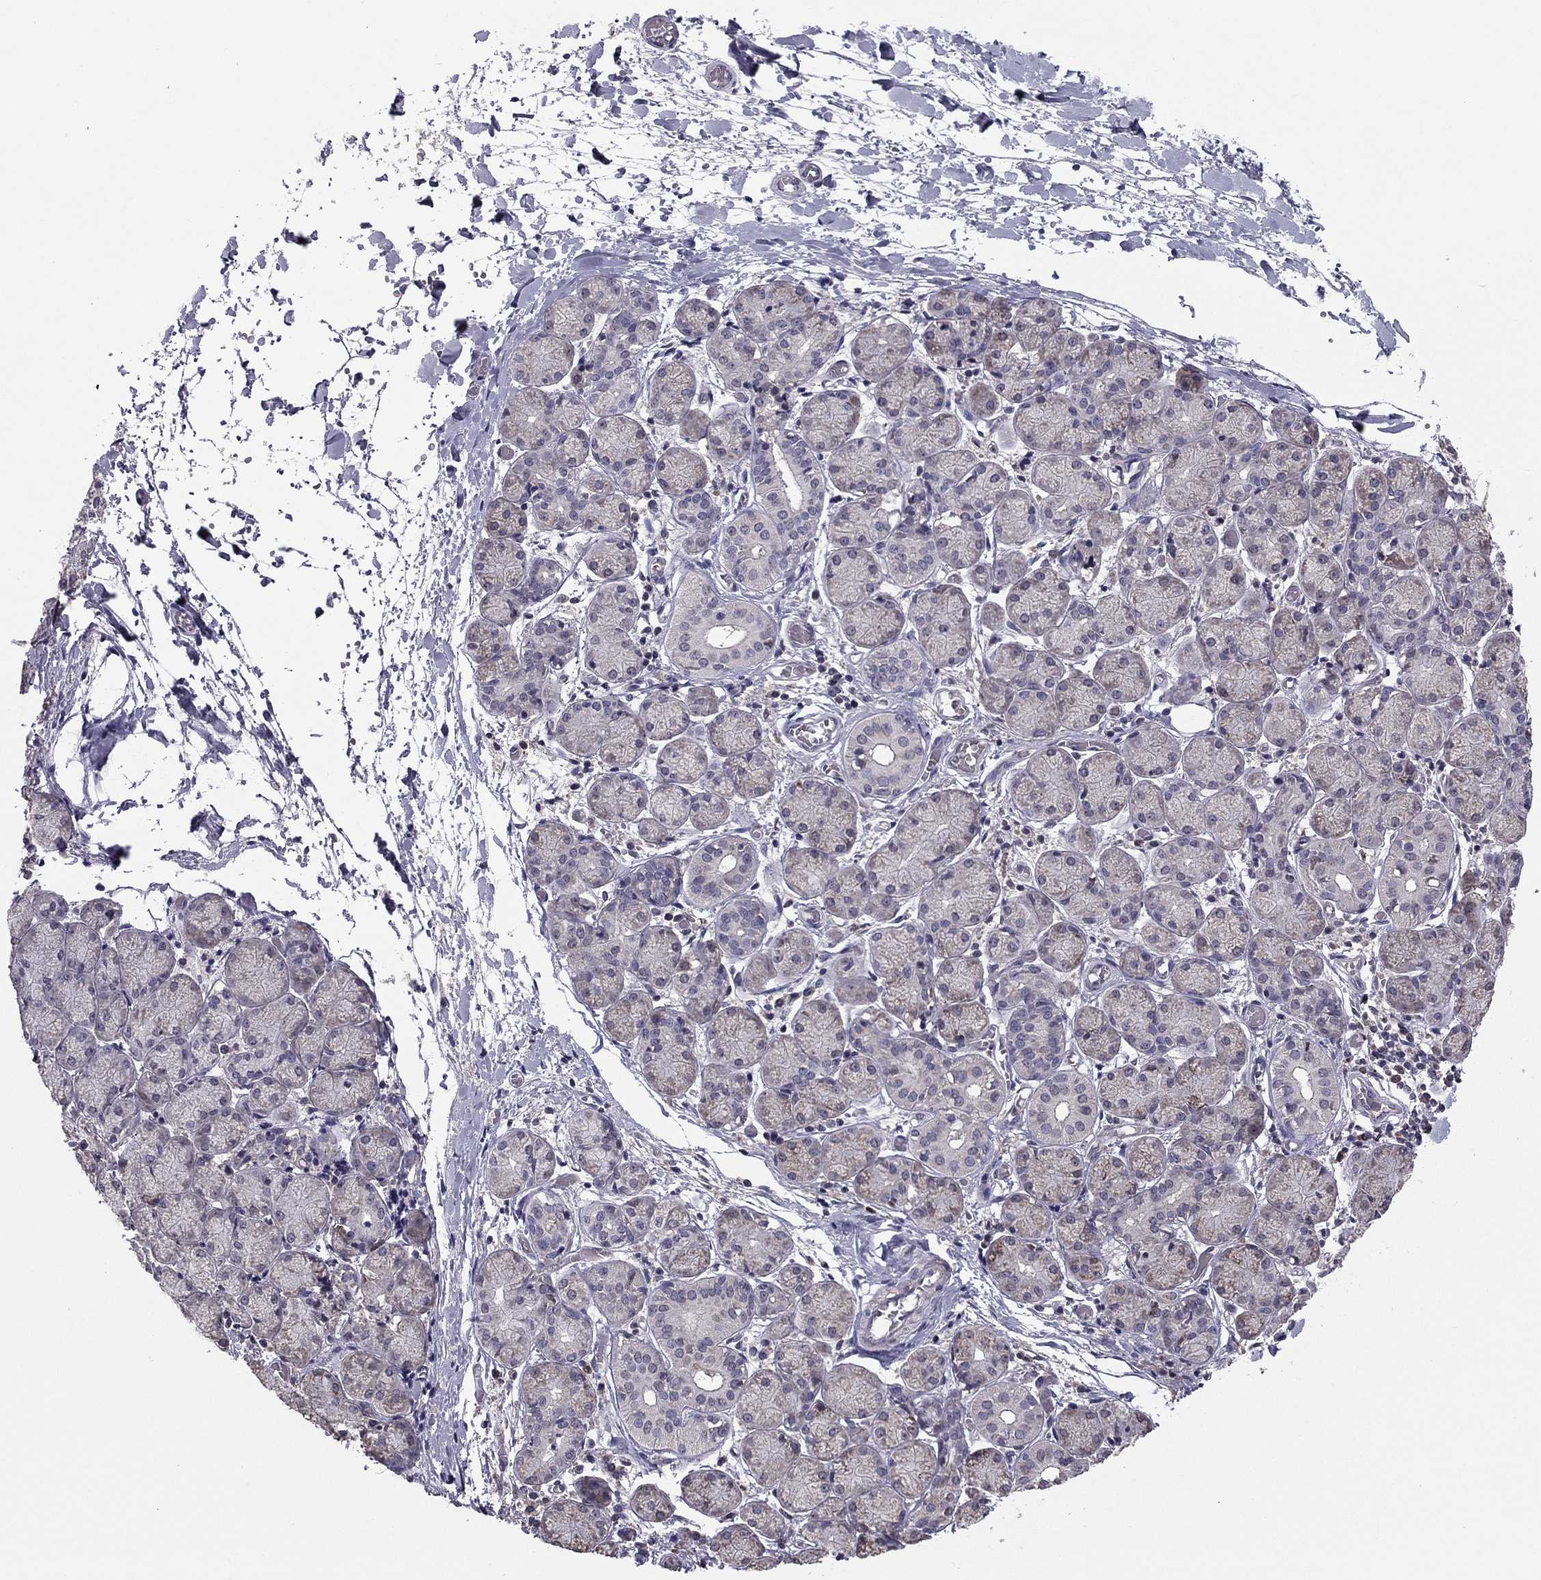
{"staining": {"intensity": "moderate", "quantity": "<25%", "location": "cytoplasmic/membranous"}, "tissue": "salivary gland", "cell_type": "Glandular cells", "image_type": "normal", "snomed": [{"axis": "morphology", "description": "Normal tissue, NOS"}, {"axis": "topography", "description": "Salivary gland"}, {"axis": "topography", "description": "Peripheral nerve tissue"}], "caption": "Protein expression analysis of normal human salivary gland reveals moderate cytoplasmic/membranous positivity in approximately <25% of glandular cells.", "gene": "HCN1", "patient": {"sex": "female", "age": 24}}